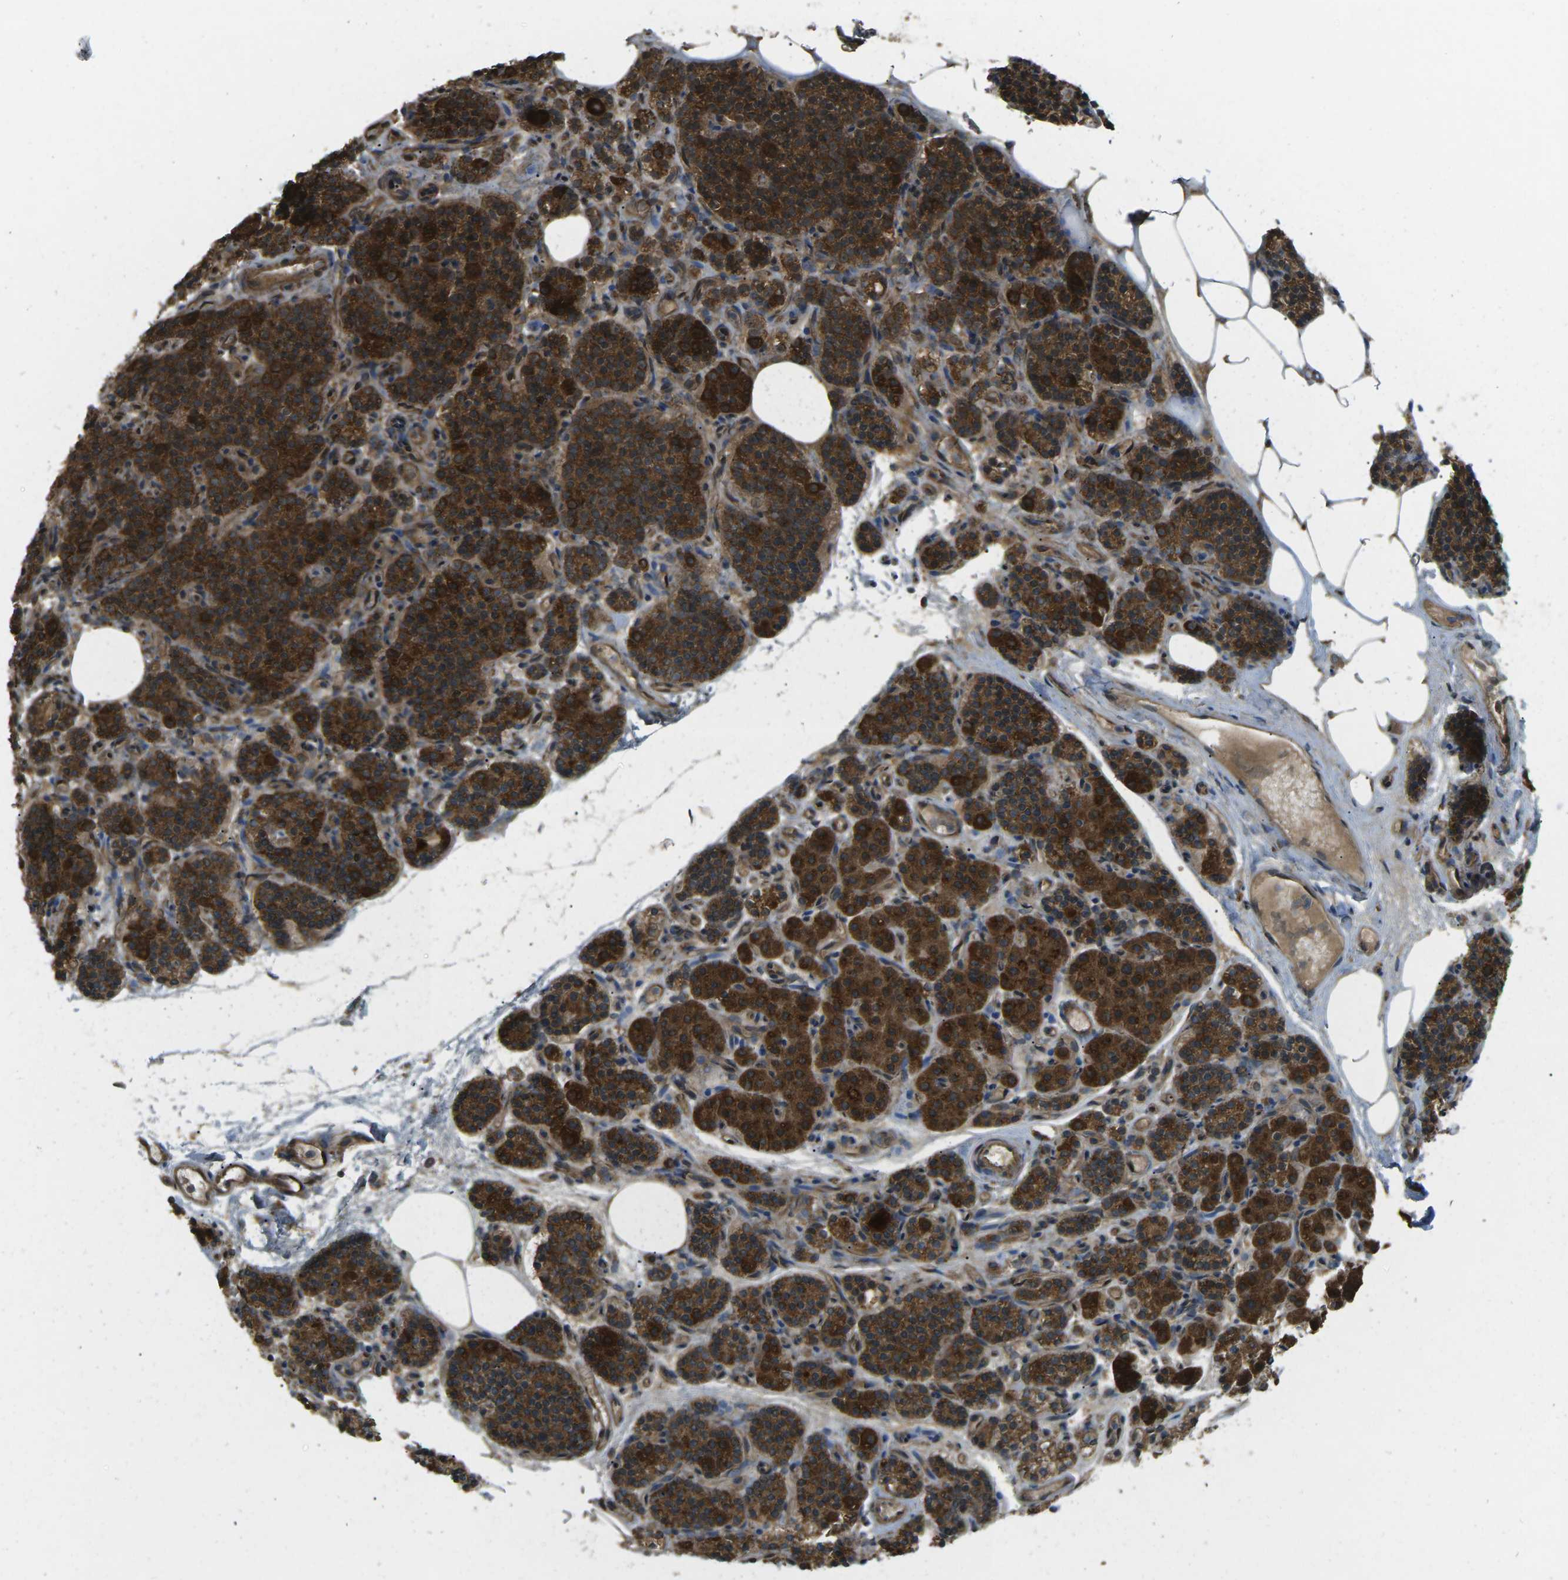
{"staining": {"intensity": "strong", "quantity": ">75%", "location": "cytoplasmic/membranous"}, "tissue": "parathyroid gland", "cell_type": "Glandular cells", "image_type": "normal", "snomed": [{"axis": "morphology", "description": "Normal tissue, NOS"}, {"axis": "morphology", "description": "Adenoma, NOS"}, {"axis": "topography", "description": "Parathyroid gland"}], "caption": "This is a micrograph of IHC staining of unremarkable parathyroid gland, which shows strong expression in the cytoplasmic/membranous of glandular cells.", "gene": "CHMP3", "patient": {"sex": "female", "age": 74}}